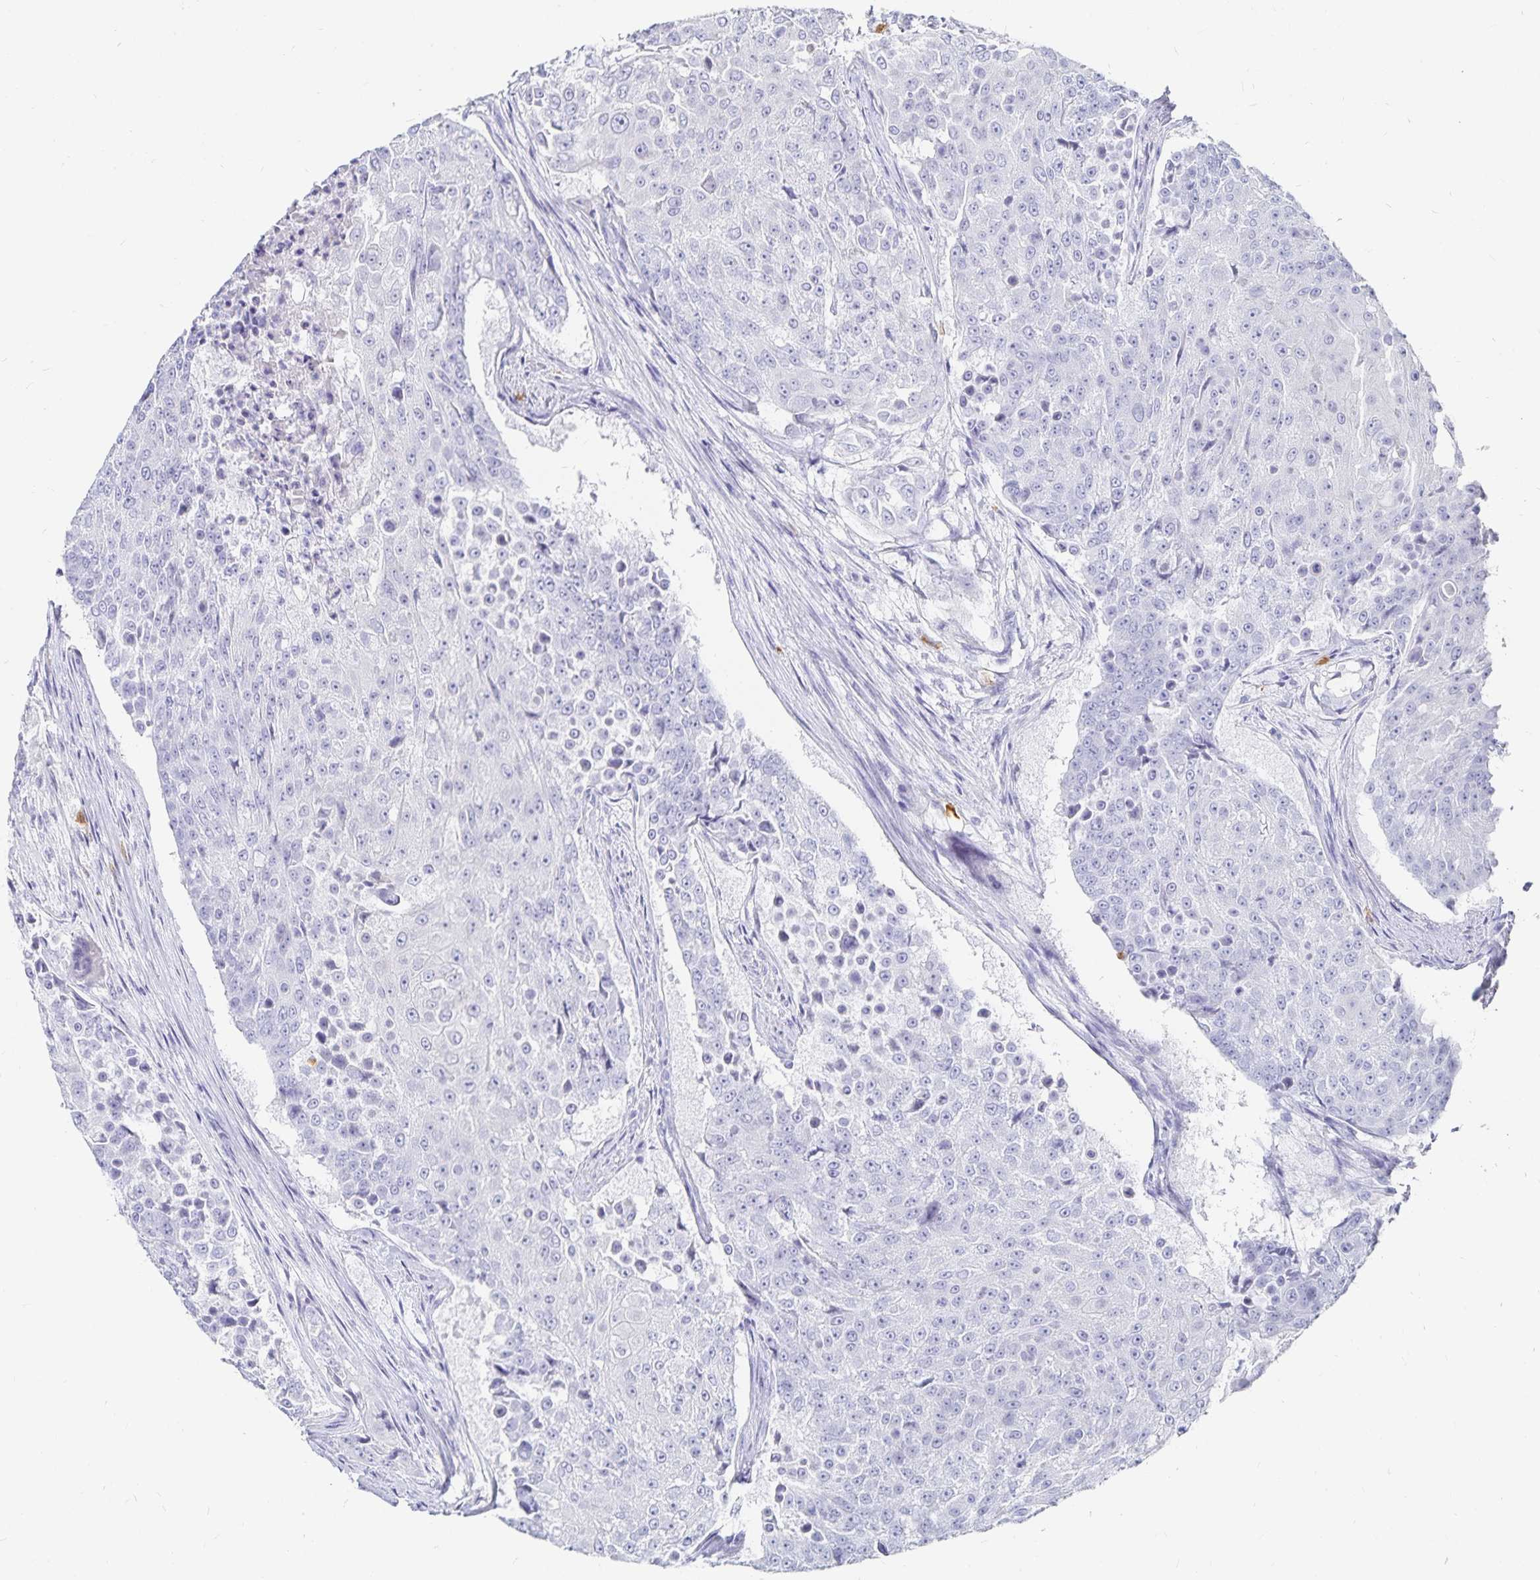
{"staining": {"intensity": "negative", "quantity": "none", "location": "none"}, "tissue": "urothelial cancer", "cell_type": "Tumor cells", "image_type": "cancer", "snomed": [{"axis": "morphology", "description": "Urothelial carcinoma, High grade"}, {"axis": "topography", "description": "Urinary bladder"}], "caption": "Tumor cells are negative for protein expression in human urothelial carcinoma (high-grade).", "gene": "TNIP1", "patient": {"sex": "female", "age": 63}}